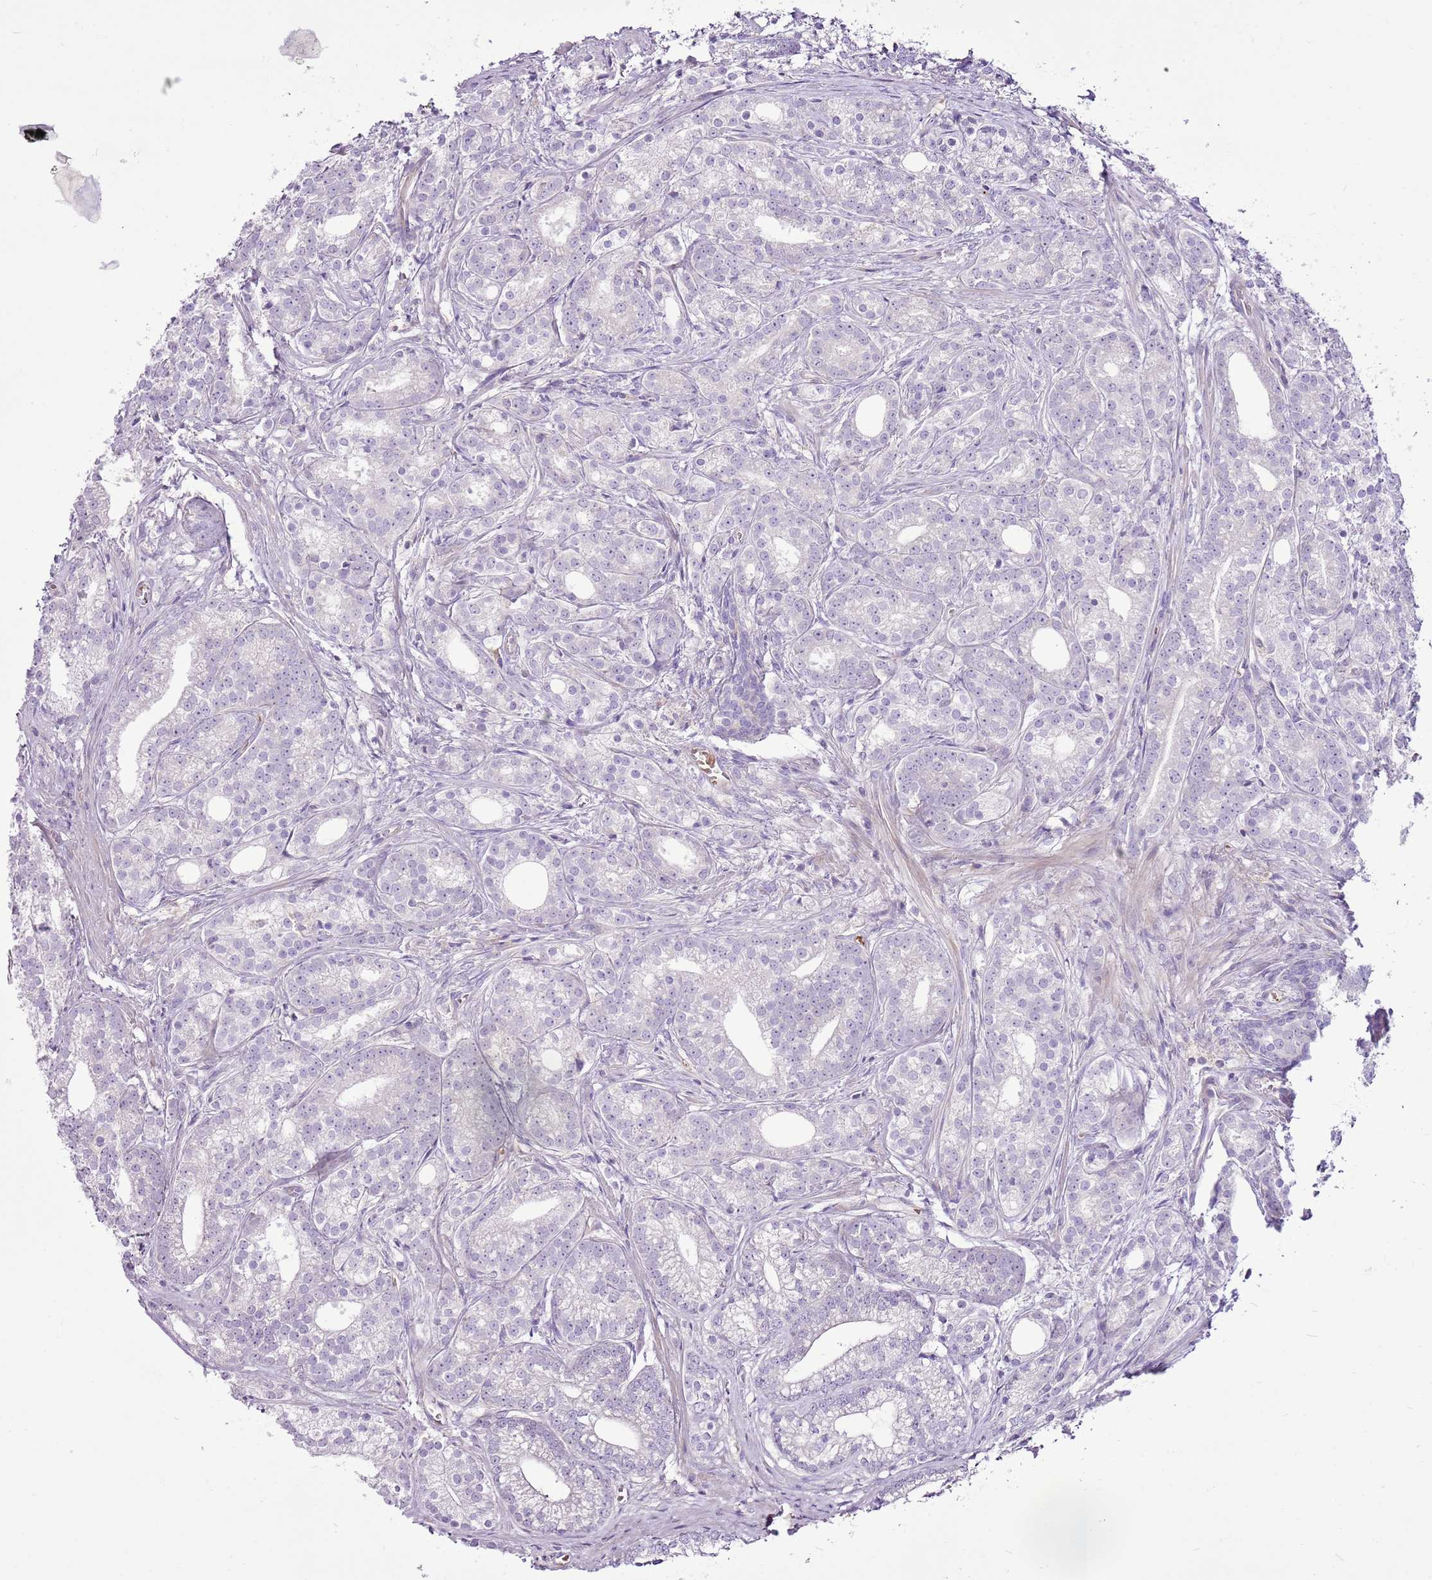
{"staining": {"intensity": "negative", "quantity": "none", "location": "none"}, "tissue": "prostate cancer", "cell_type": "Tumor cells", "image_type": "cancer", "snomed": [{"axis": "morphology", "description": "Adenocarcinoma, Low grade"}, {"axis": "topography", "description": "Prostate"}], "caption": "A high-resolution photomicrograph shows immunohistochemistry (IHC) staining of prostate adenocarcinoma (low-grade), which reveals no significant expression in tumor cells.", "gene": "CHAC2", "patient": {"sex": "male", "age": 71}}